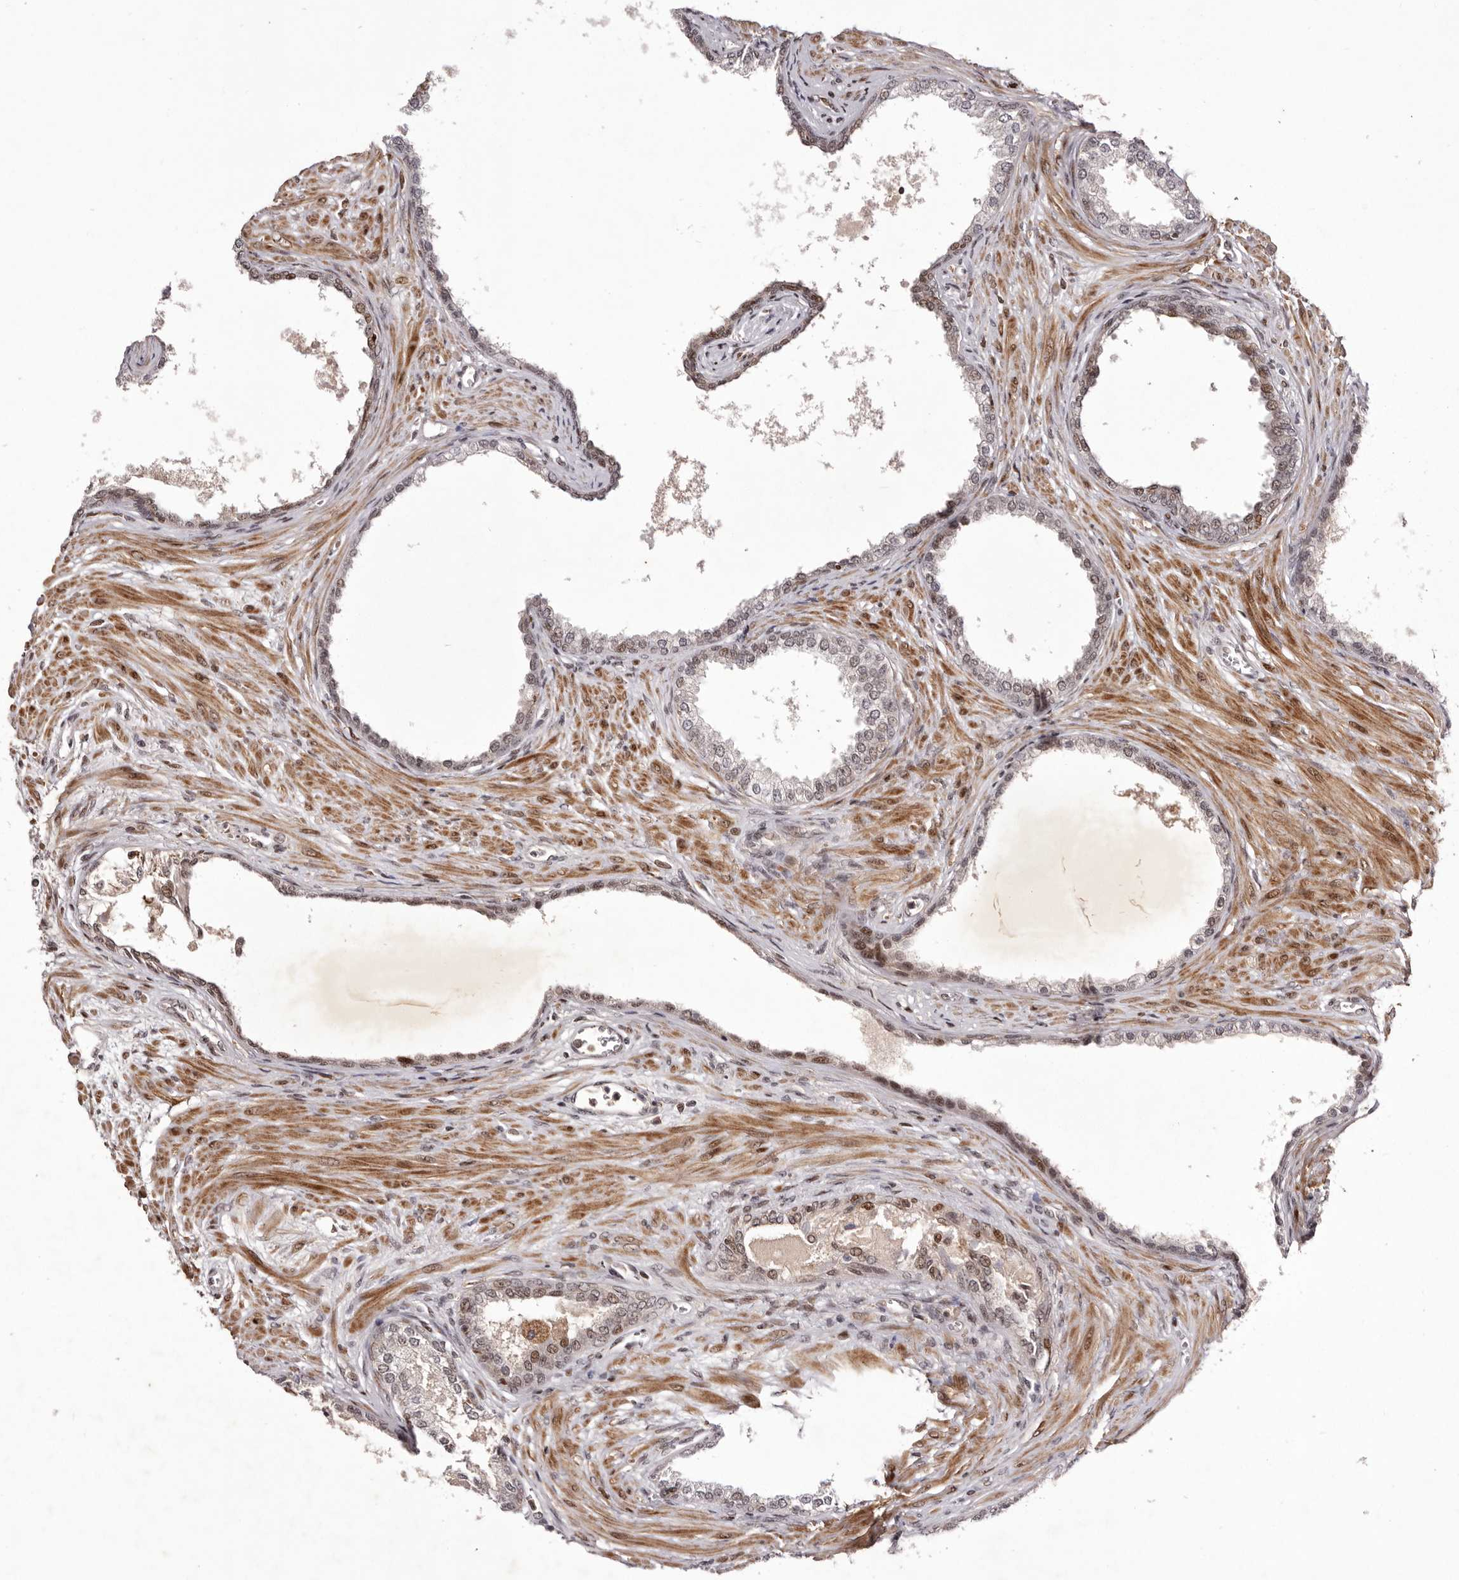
{"staining": {"intensity": "weak", "quantity": "25%-75%", "location": "nuclear"}, "tissue": "prostate cancer", "cell_type": "Tumor cells", "image_type": "cancer", "snomed": [{"axis": "morphology", "description": "Normal tissue, NOS"}, {"axis": "morphology", "description": "Adenocarcinoma, Low grade"}, {"axis": "topography", "description": "Prostate"}, {"axis": "topography", "description": "Peripheral nerve tissue"}], "caption": "Prostate low-grade adenocarcinoma stained for a protein exhibits weak nuclear positivity in tumor cells. (IHC, brightfield microscopy, high magnification).", "gene": "FBXO5", "patient": {"sex": "male", "age": 71}}